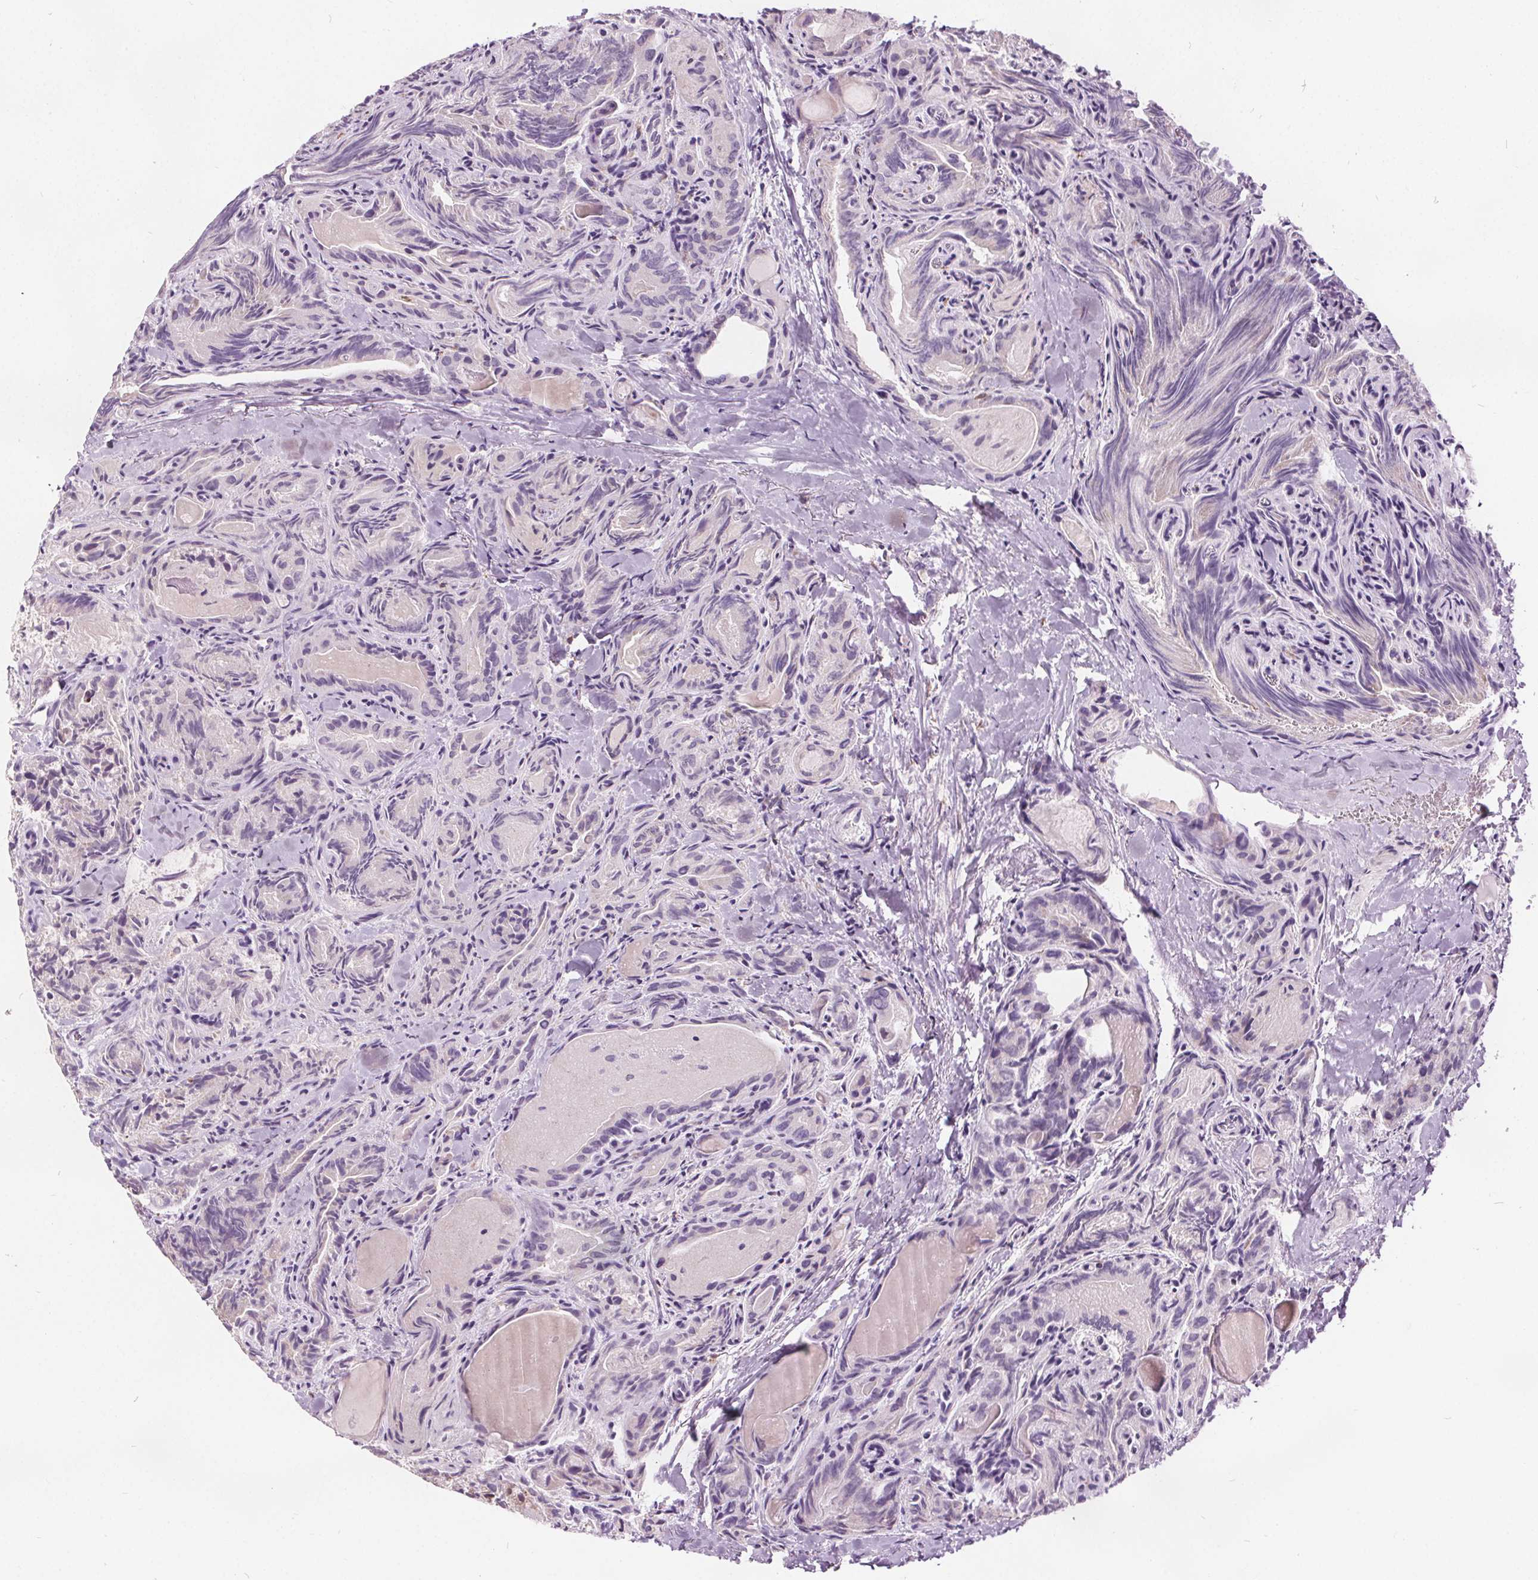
{"staining": {"intensity": "negative", "quantity": "none", "location": "none"}, "tissue": "thyroid cancer", "cell_type": "Tumor cells", "image_type": "cancer", "snomed": [{"axis": "morphology", "description": "Papillary adenocarcinoma, NOS"}, {"axis": "topography", "description": "Thyroid gland"}], "caption": "Immunohistochemistry image of neoplastic tissue: human thyroid cancer stained with DAB exhibits no significant protein expression in tumor cells.", "gene": "ACOX2", "patient": {"sex": "female", "age": 75}}